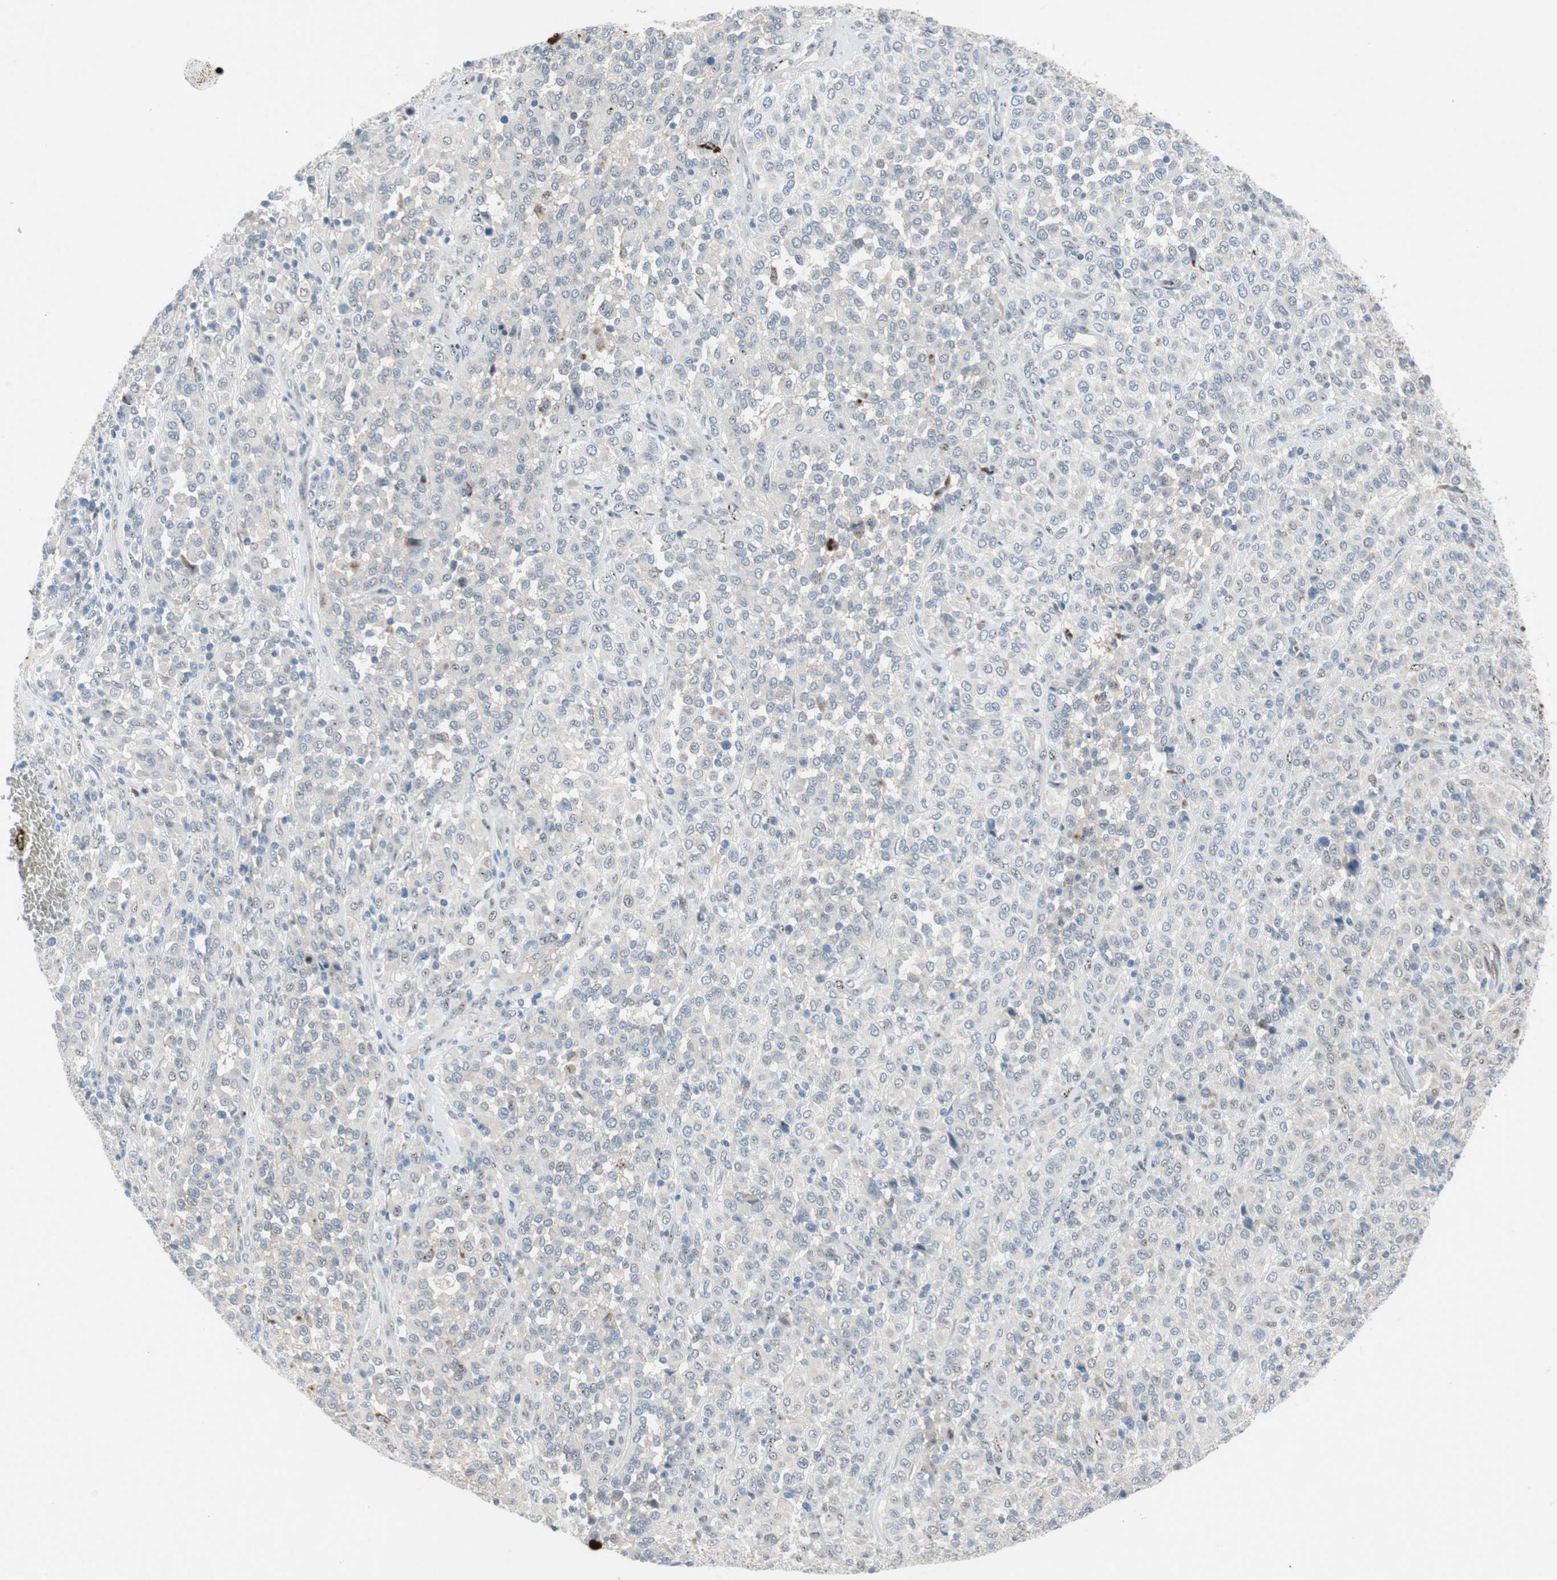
{"staining": {"intensity": "negative", "quantity": "none", "location": "none"}, "tissue": "melanoma", "cell_type": "Tumor cells", "image_type": "cancer", "snomed": [{"axis": "morphology", "description": "Malignant melanoma, Metastatic site"}, {"axis": "topography", "description": "Pancreas"}], "caption": "Tumor cells are negative for protein expression in human malignant melanoma (metastatic site).", "gene": "CAND2", "patient": {"sex": "female", "age": 30}}